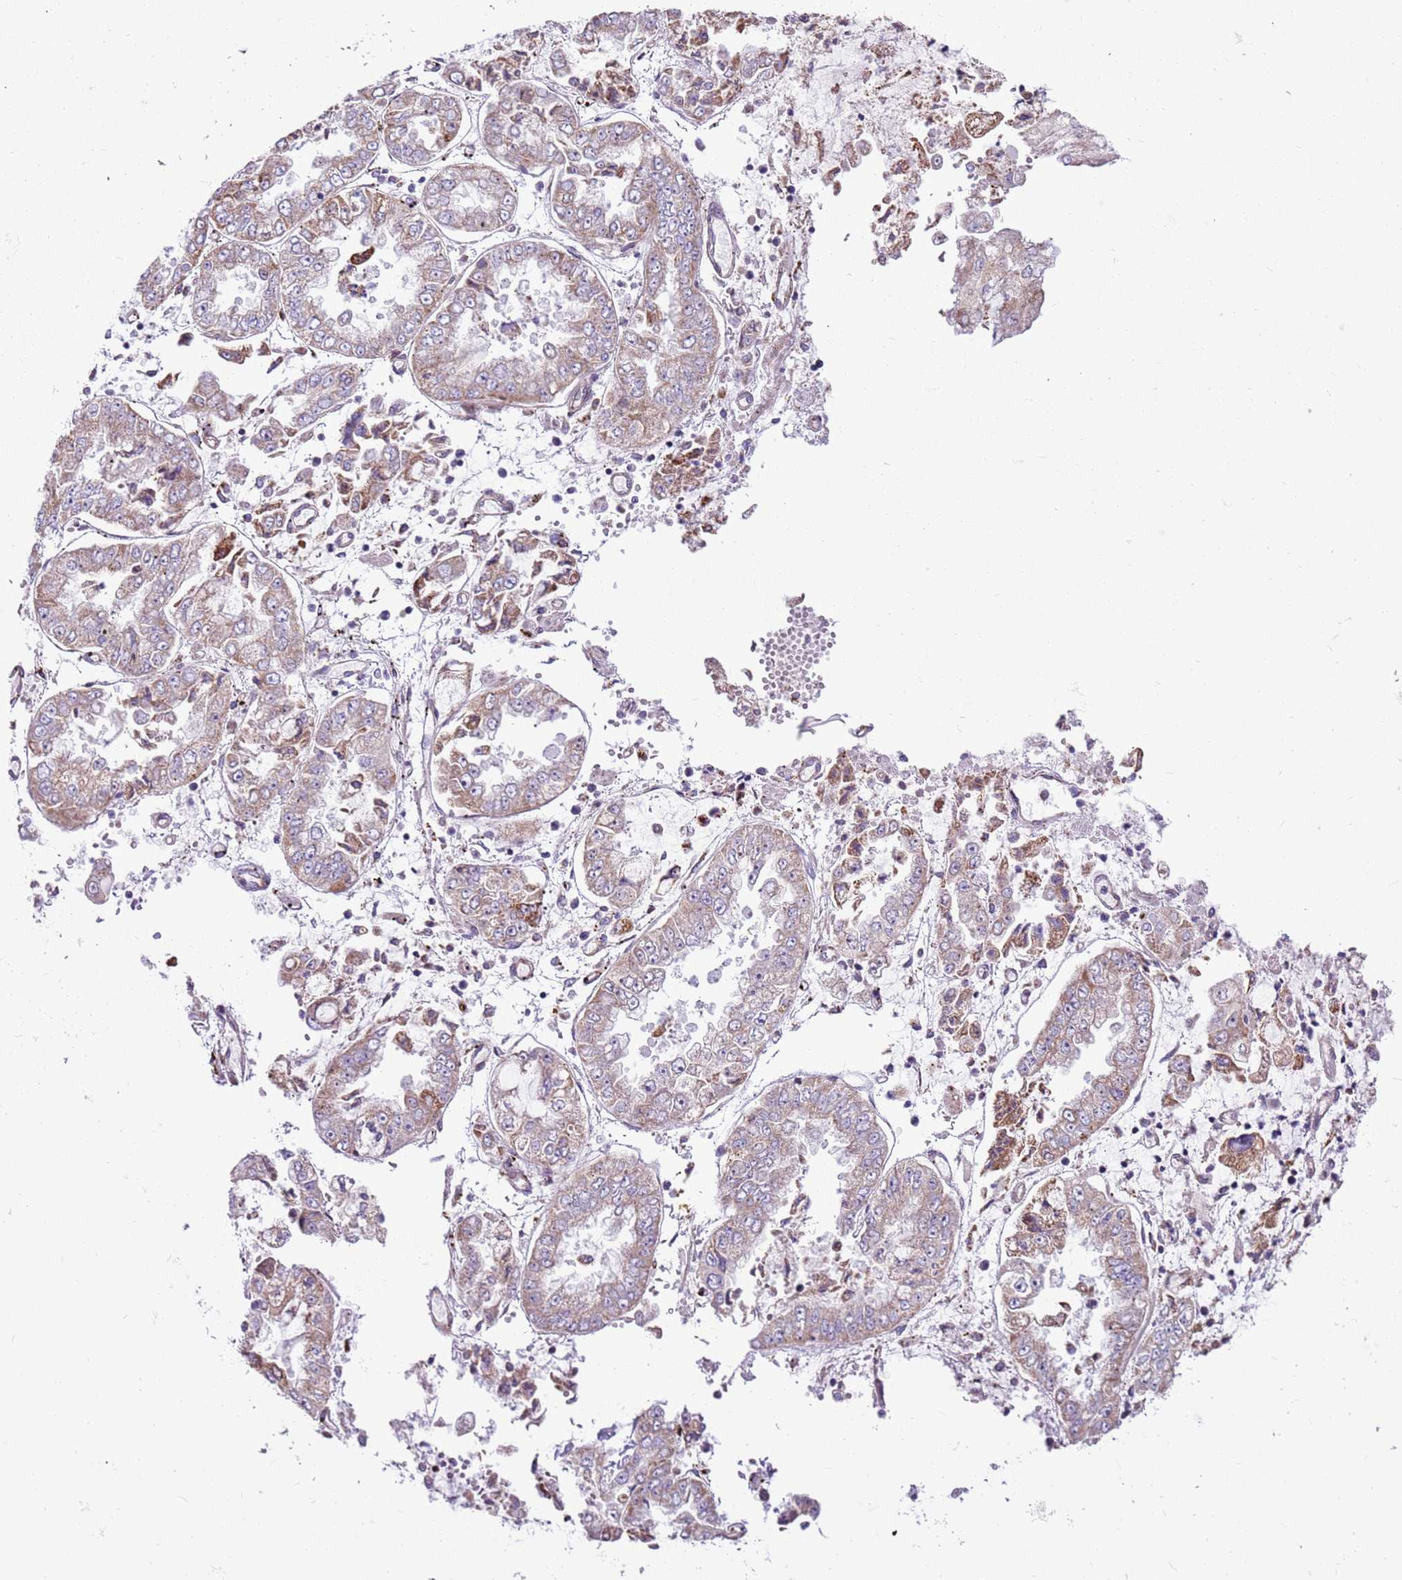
{"staining": {"intensity": "weak", "quantity": "25%-75%", "location": "cytoplasmic/membranous"}, "tissue": "stomach cancer", "cell_type": "Tumor cells", "image_type": "cancer", "snomed": [{"axis": "morphology", "description": "Adenocarcinoma, NOS"}, {"axis": "topography", "description": "Stomach"}], "caption": "Brown immunohistochemical staining in human adenocarcinoma (stomach) exhibits weak cytoplasmic/membranous expression in about 25%-75% of tumor cells.", "gene": "HECTD4", "patient": {"sex": "male", "age": 76}}